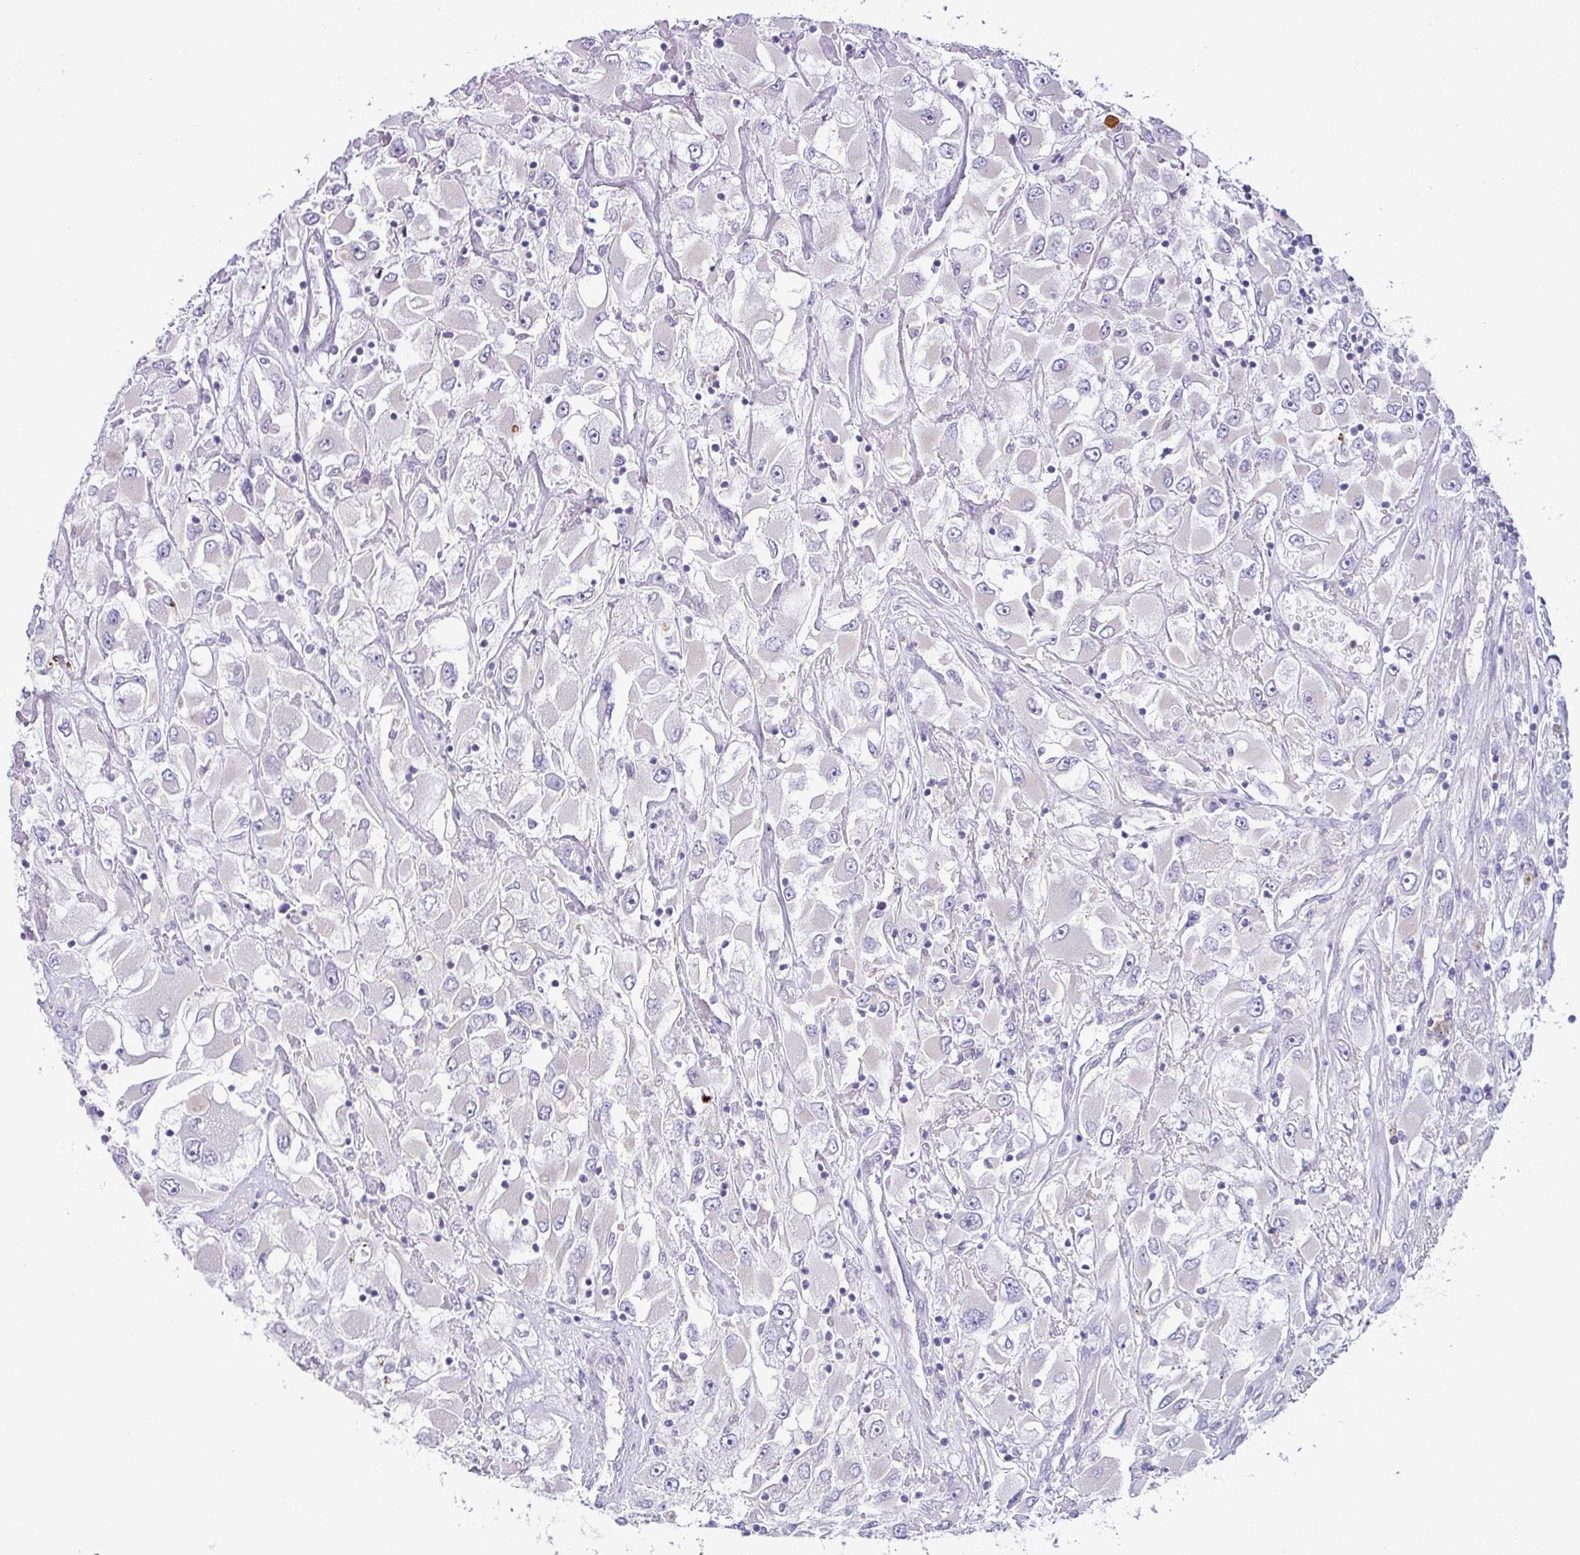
{"staining": {"intensity": "negative", "quantity": "none", "location": "none"}, "tissue": "renal cancer", "cell_type": "Tumor cells", "image_type": "cancer", "snomed": [{"axis": "morphology", "description": "Adenocarcinoma, NOS"}, {"axis": "topography", "description": "Kidney"}], "caption": "There is no significant staining in tumor cells of renal cancer (adenocarcinoma).", "gene": "HBEGF", "patient": {"sex": "female", "age": 52}}